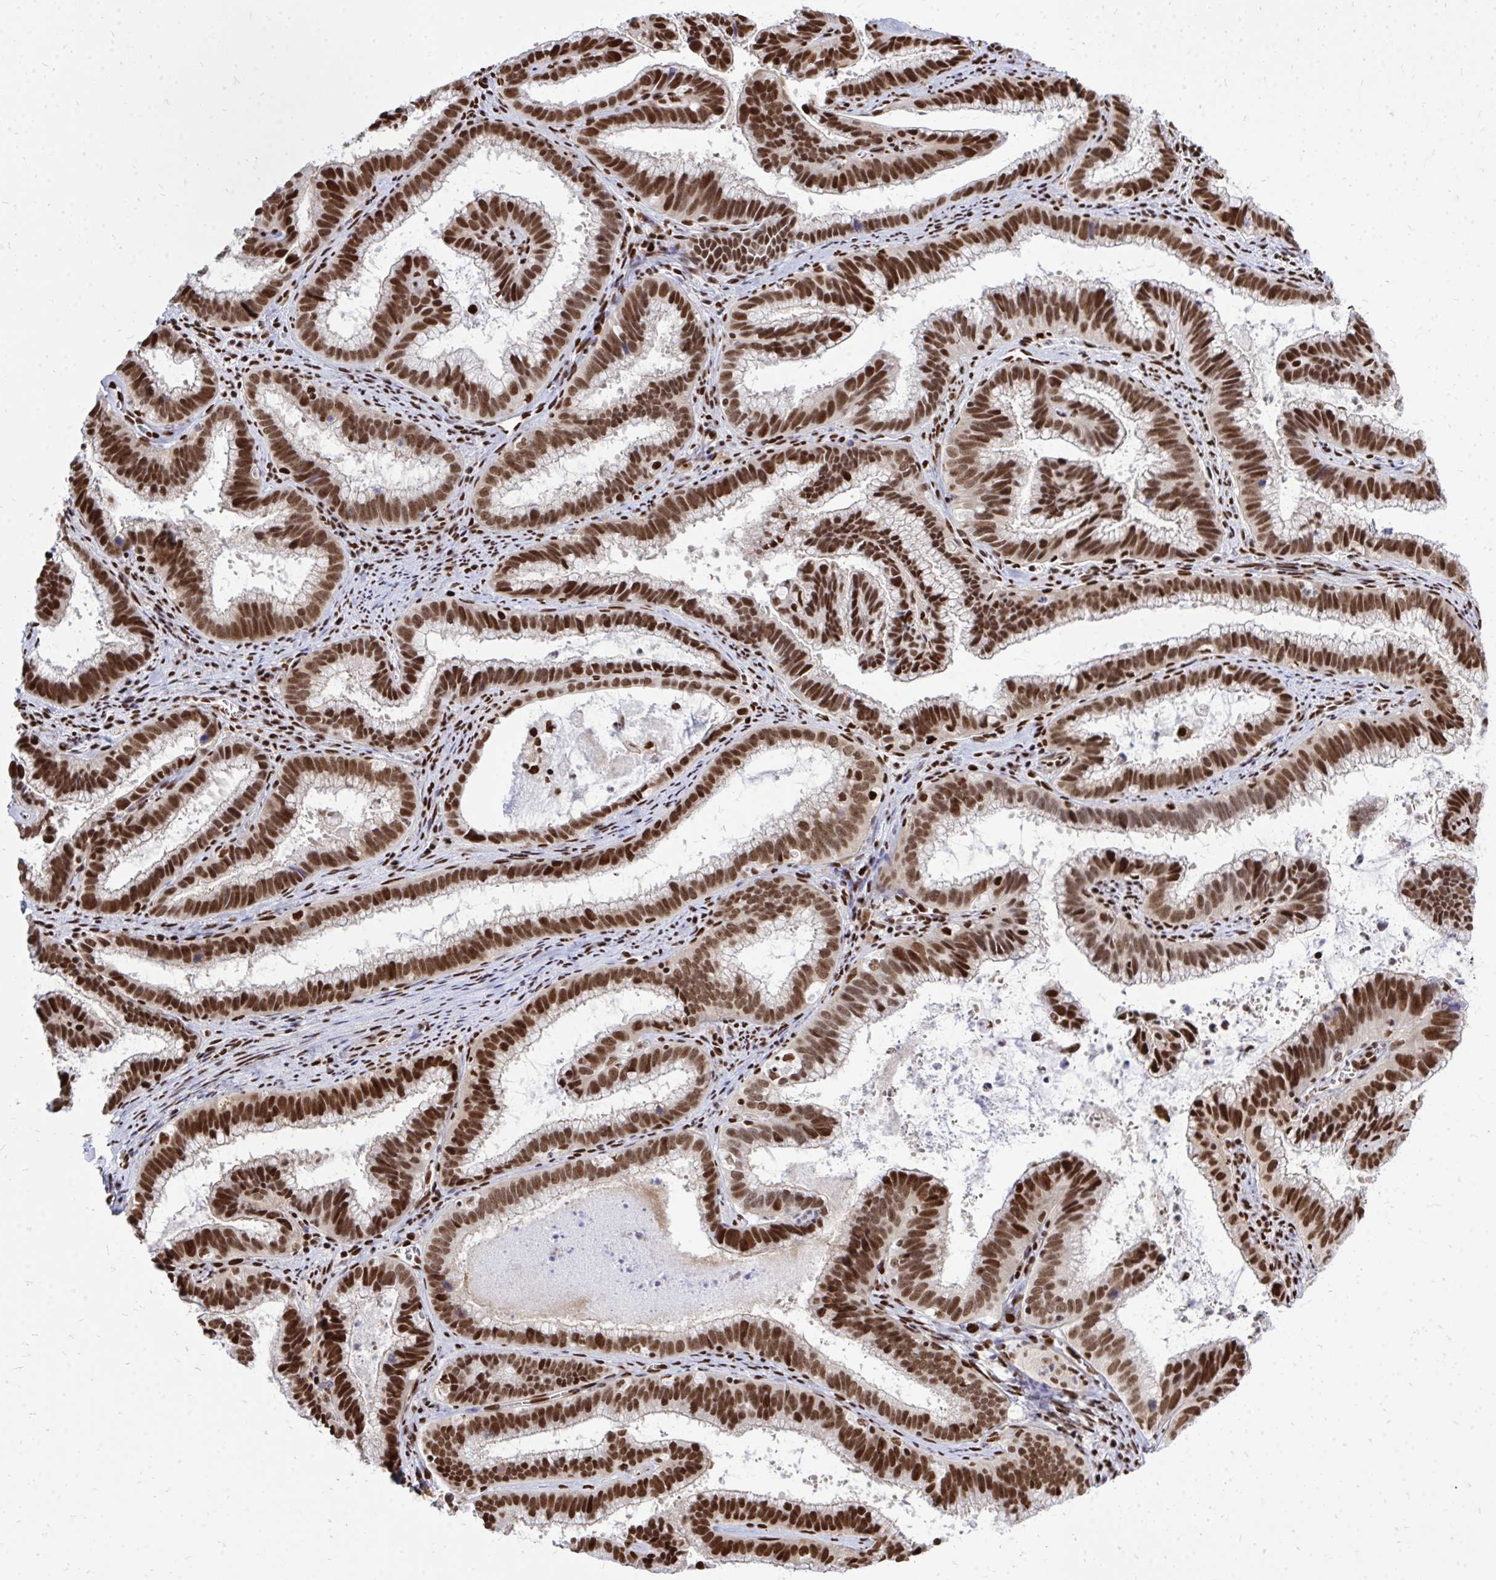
{"staining": {"intensity": "strong", "quantity": ">75%", "location": "nuclear"}, "tissue": "cervical cancer", "cell_type": "Tumor cells", "image_type": "cancer", "snomed": [{"axis": "morphology", "description": "Adenocarcinoma, NOS"}, {"axis": "topography", "description": "Cervix"}], "caption": "Strong nuclear positivity is seen in about >75% of tumor cells in cervical cancer (adenocarcinoma).", "gene": "TBL1Y", "patient": {"sex": "female", "age": 61}}